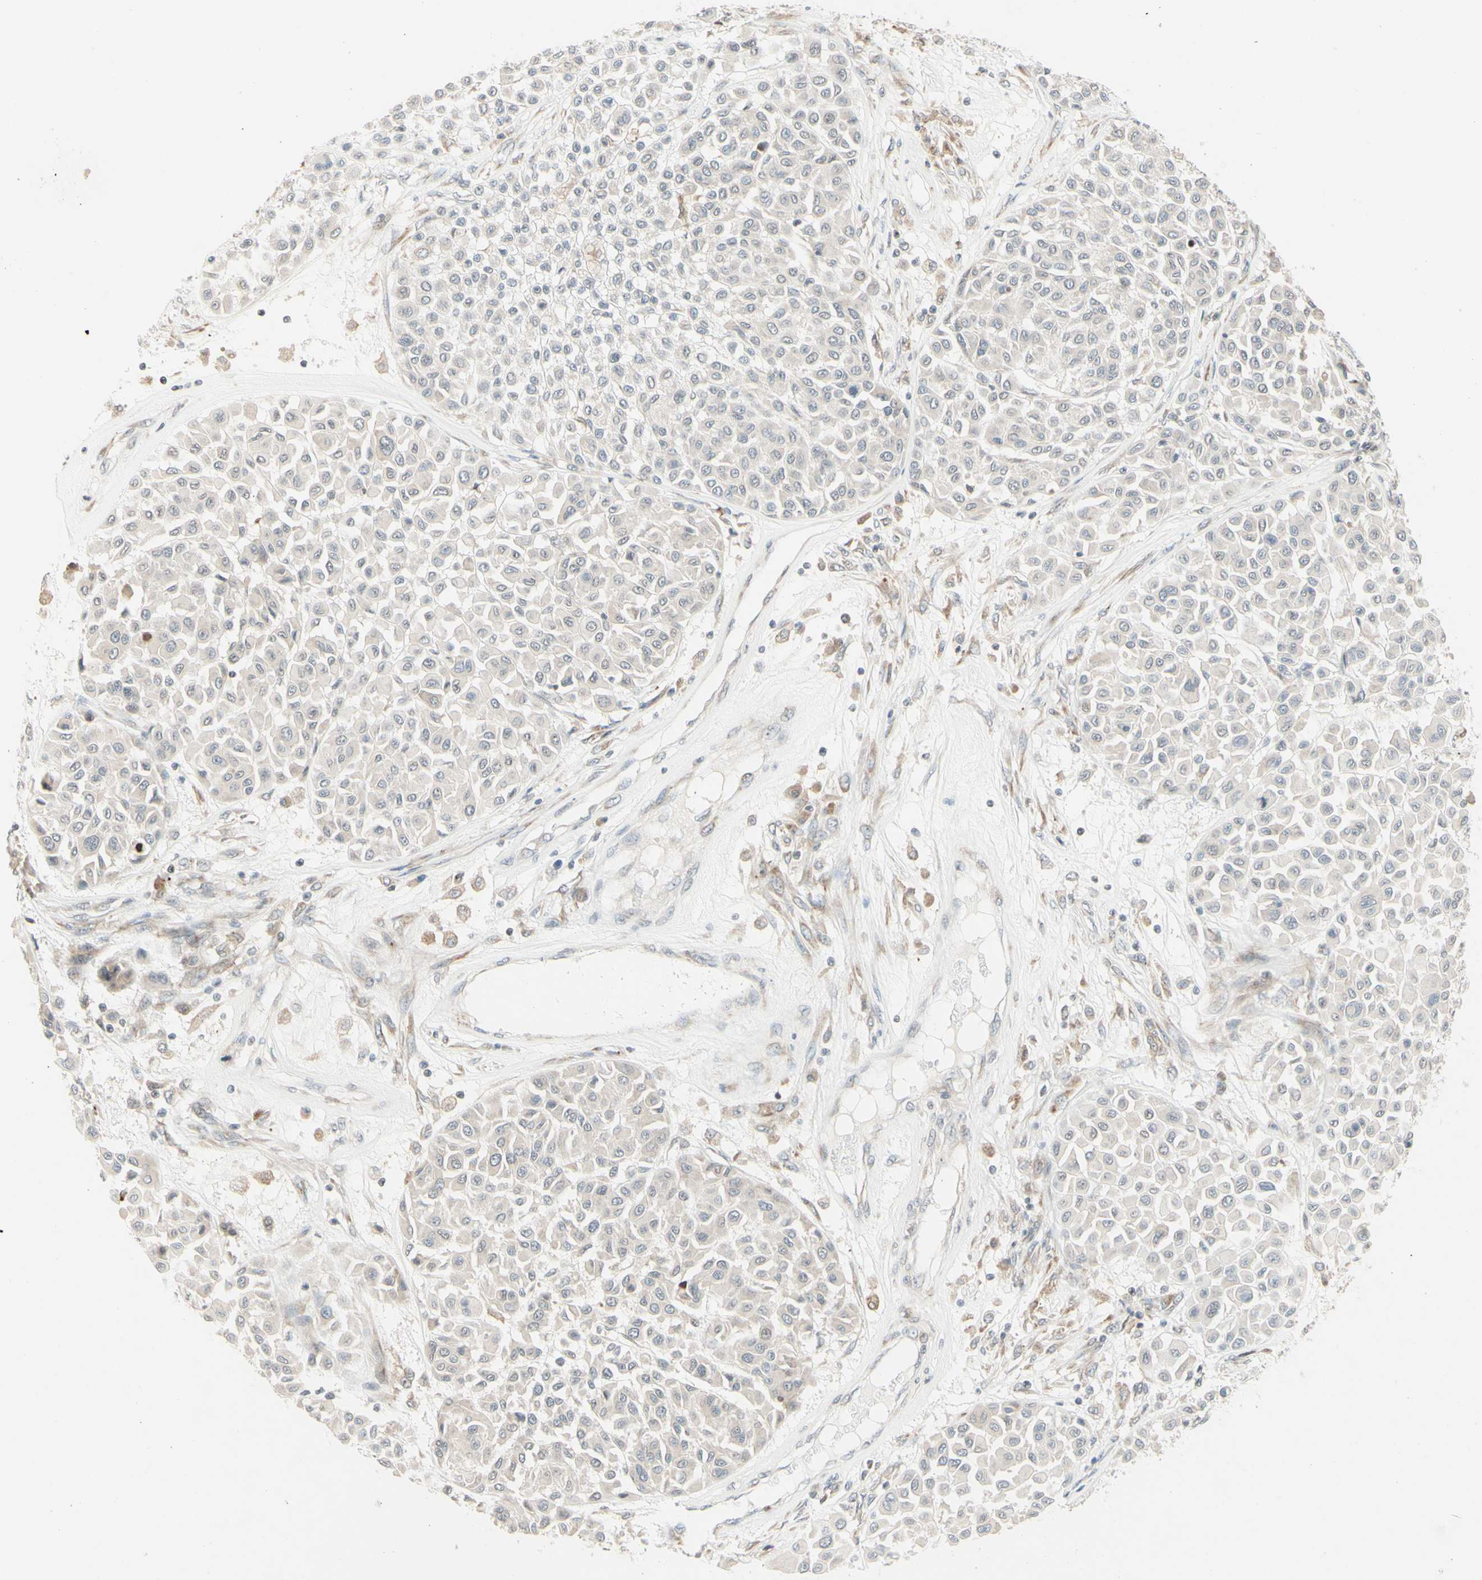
{"staining": {"intensity": "negative", "quantity": "none", "location": "none"}, "tissue": "melanoma", "cell_type": "Tumor cells", "image_type": "cancer", "snomed": [{"axis": "morphology", "description": "Malignant melanoma, Metastatic site"}, {"axis": "topography", "description": "Soft tissue"}], "caption": "Immunohistochemical staining of human melanoma shows no significant positivity in tumor cells.", "gene": "ZW10", "patient": {"sex": "male", "age": 41}}